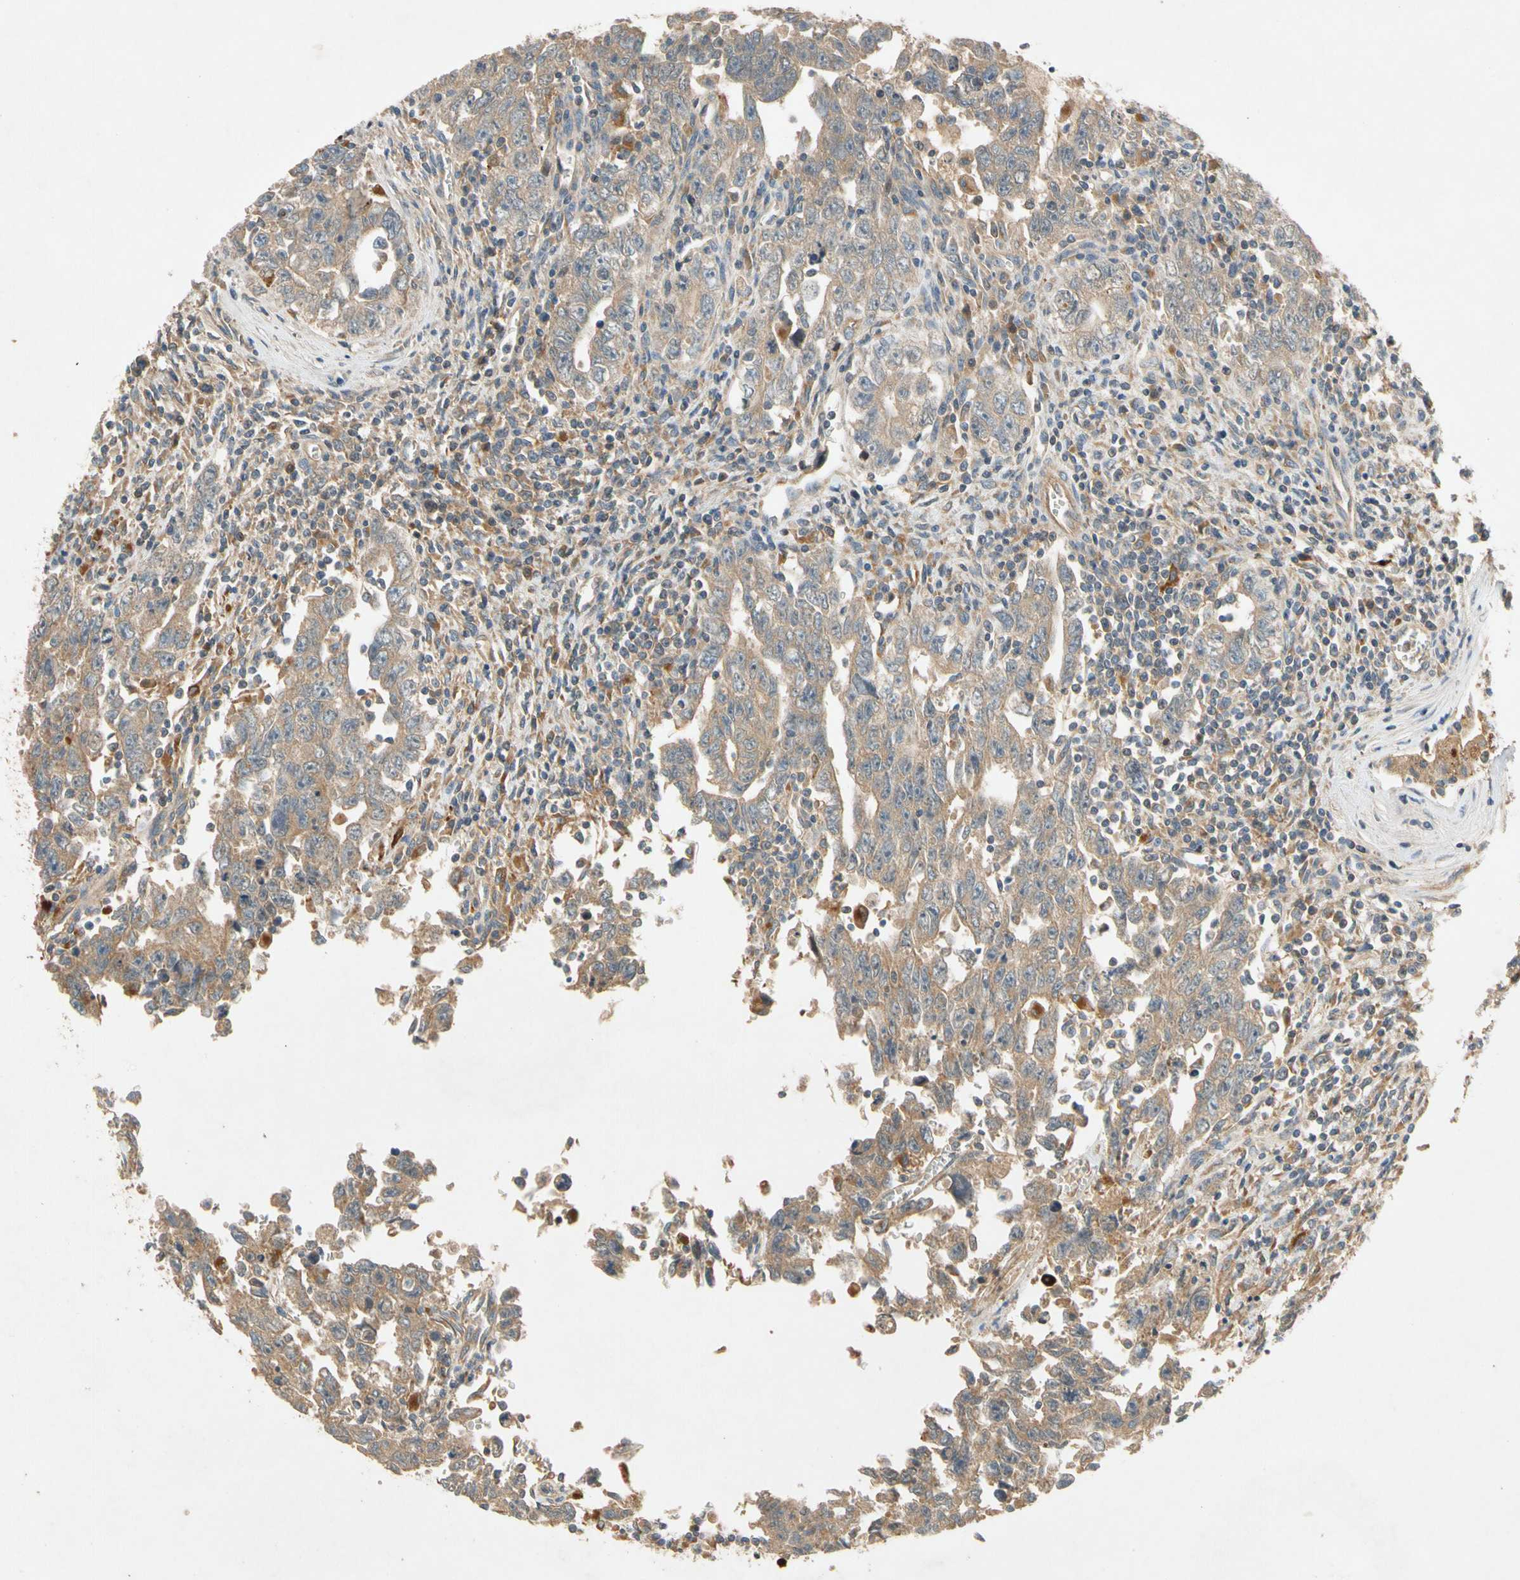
{"staining": {"intensity": "moderate", "quantity": ">75%", "location": "cytoplasmic/membranous"}, "tissue": "testis cancer", "cell_type": "Tumor cells", "image_type": "cancer", "snomed": [{"axis": "morphology", "description": "Carcinoma, Embryonal, NOS"}, {"axis": "topography", "description": "Testis"}], "caption": "Tumor cells exhibit medium levels of moderate cytoplasmic/membranous expression in approximately >75% of cells in testis cancer (embryonal carcinoma).", "gene": "USP46", "patient": {"sex": "male", "age": 28}}